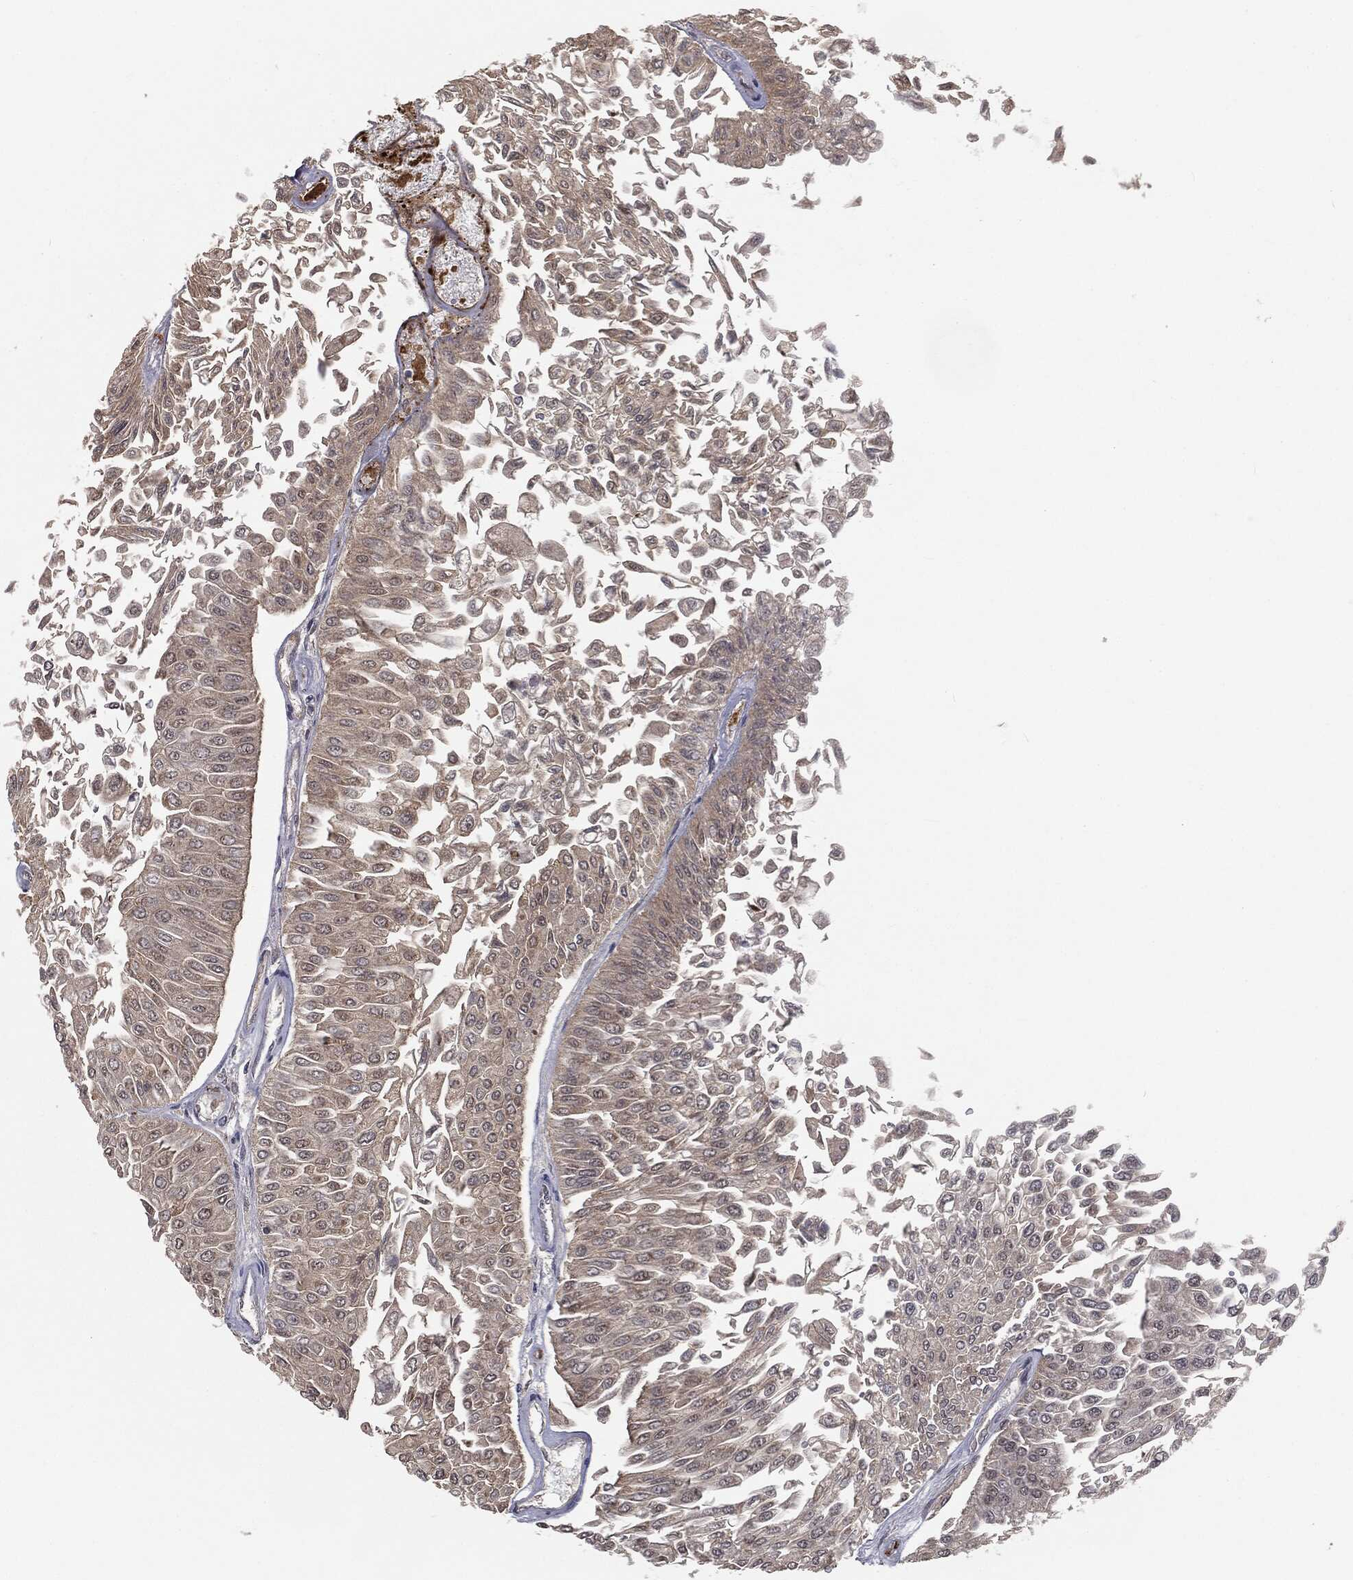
{"staining": {"intensity": "negative", "quantity": "none", "location": "none"}, "tissue": "urothelial cancer", "cell_type": "Tumor cells", "image_type": "cancer", "snomed": [{"axis": "morphology", "description": "Urothelial carcinoma, Low grade"}, {"axis": "topography", "description": "Urinary bladder"}], "caption": "High power microscopy histopathology image of an immunohistochemistry (IHC) histopathology image of urothelial carcinoma (low-grade), revealing no significant staining in tumor cells.", "gene": "FBXO7", "patient": {"sex": "male", "age": 67}}